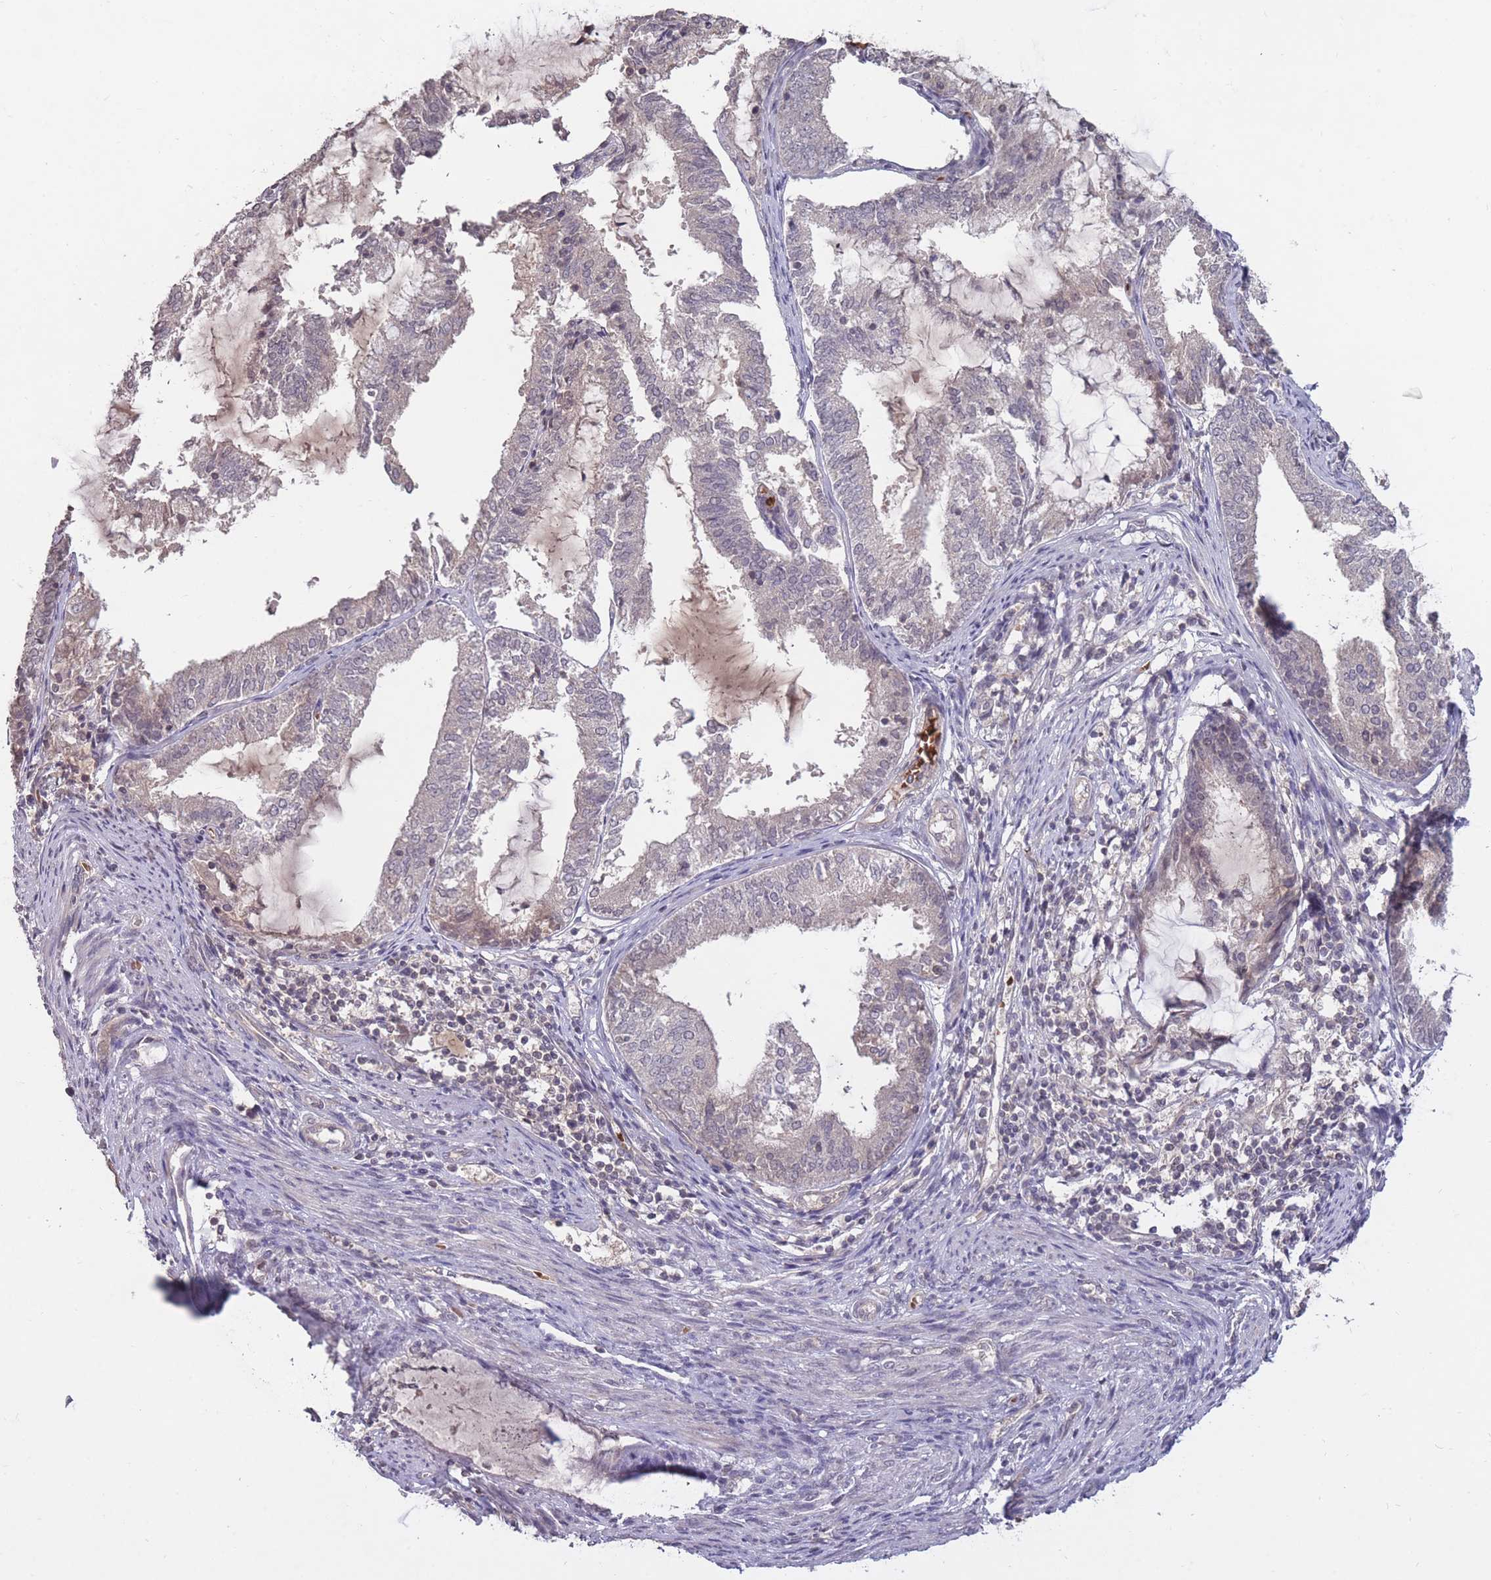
{"staining": {"intensity": "negative", "quantity": "none", "location": "none"}, "tissue": "endometrial cancer", "cell_type": "Tumor cells", "image_type": "cancer", "snomed": [{"axis": "morphology", "description": "Adenocarcinoma, NOS"}, {"axis": "topography", "description": "Endometrium"}], "caption": "High power microscopy histopathology image of an immunohistochemistry (IHC) micrograph of endometrial cancer (adenocarcinoma), revealing no significant positivity in tumor cells. (Brightfield microscopy of DAB (3,3'-diaminobenzidine) immunohistochemistry (IHC) at high magnification).", "gene": "ADCYAP1R1", "patient": {"sex": "female", "age": 81}}